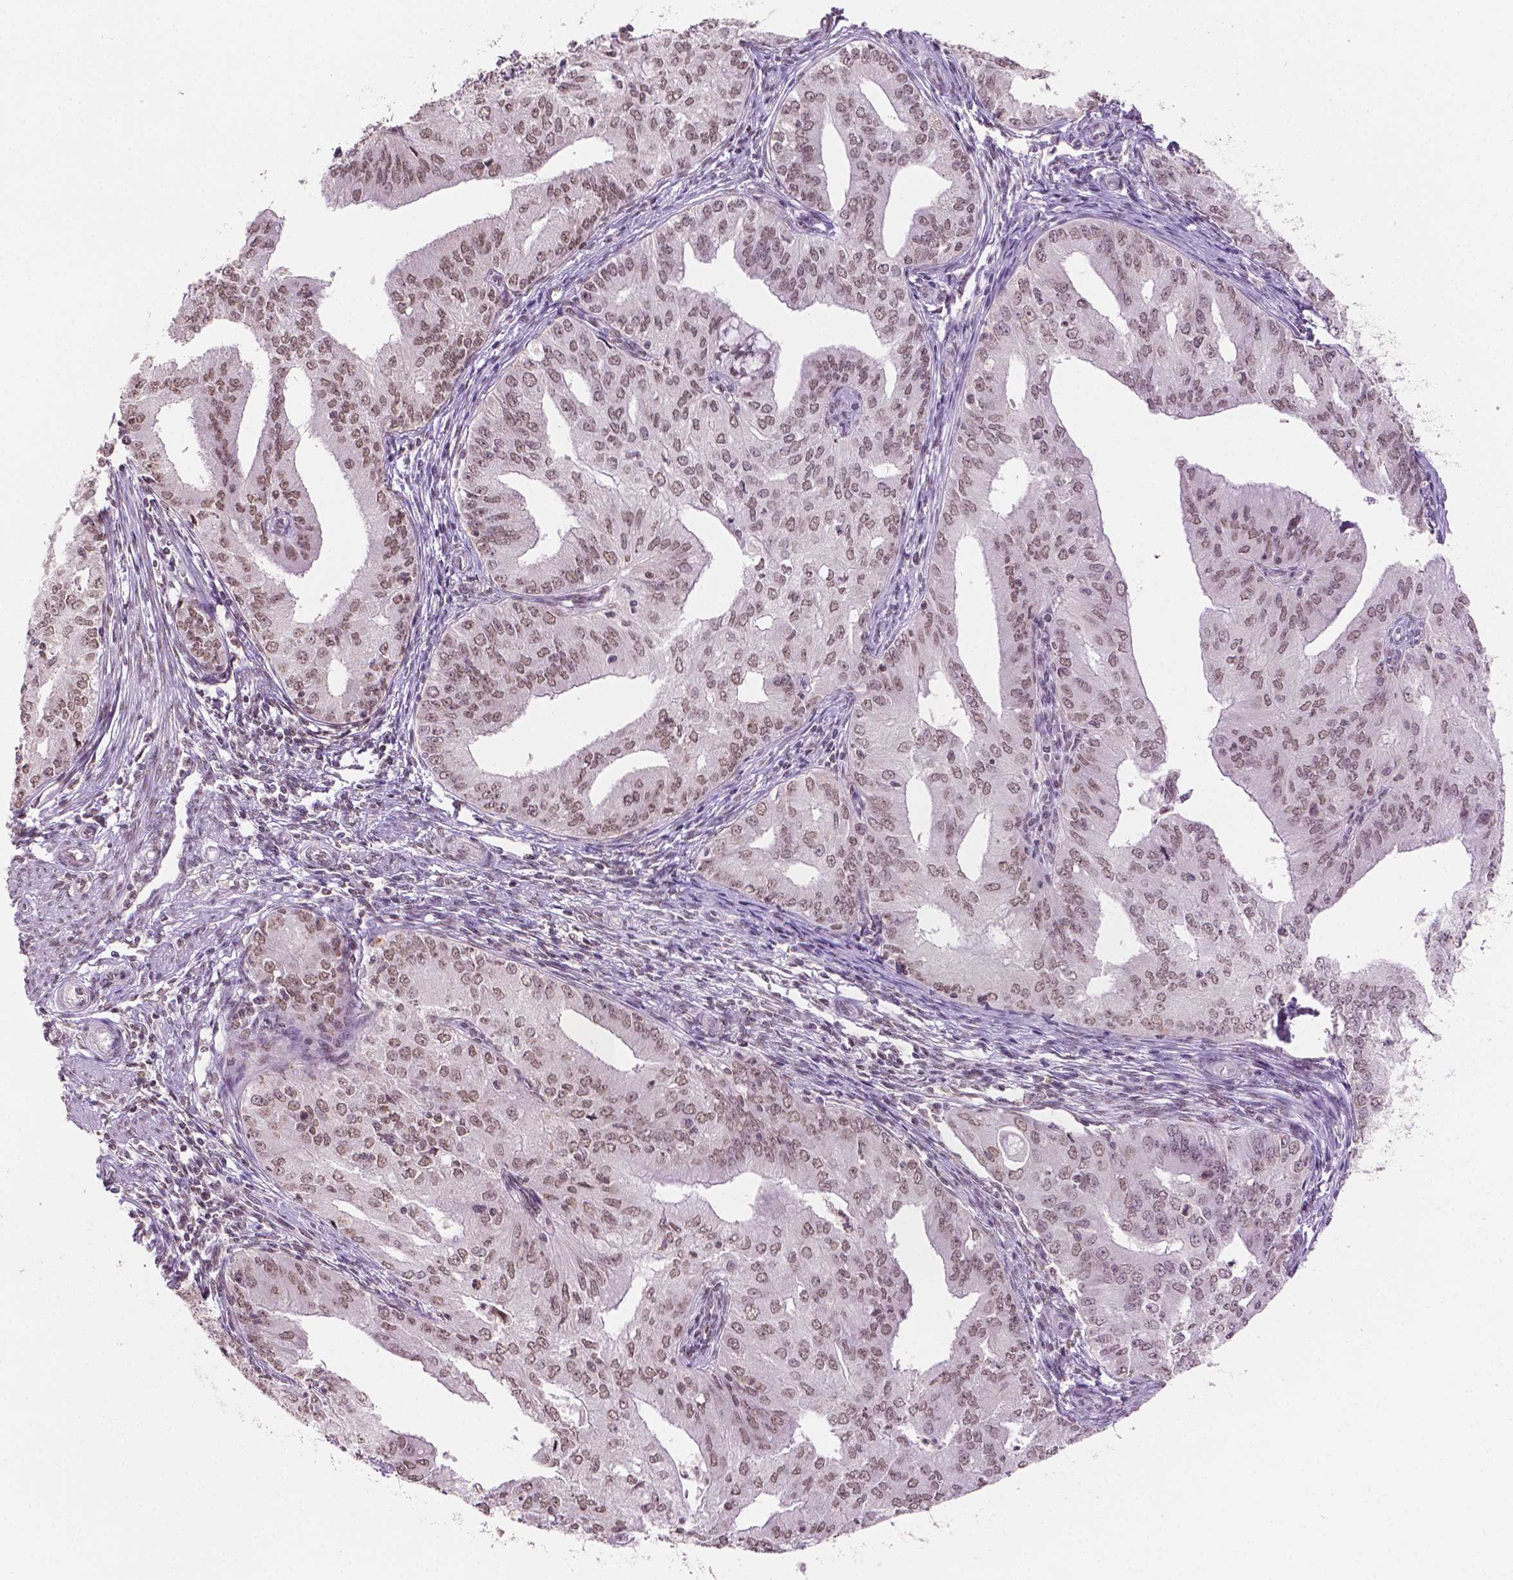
{"staining": {"intensity": "moderate", "quantity": ">75%", "location": "nuclear"}, "tissue": "endometrial cancer", "cell_type": "Tumor cells", "image_type": "cancer", "snomed": [{"axis": "morphology", "description": "Adenocarcinoma, NOS"}, {"axis": "topography", "description": "Endometrium"}], "caption": "Protein expression analysis of human endometrial adenocarcinoma reveals moderate nuclear staining in approximately >75% of tumor cells.", "gene": "PTPN6", "patient": {"sex": "female", "age": 50}}